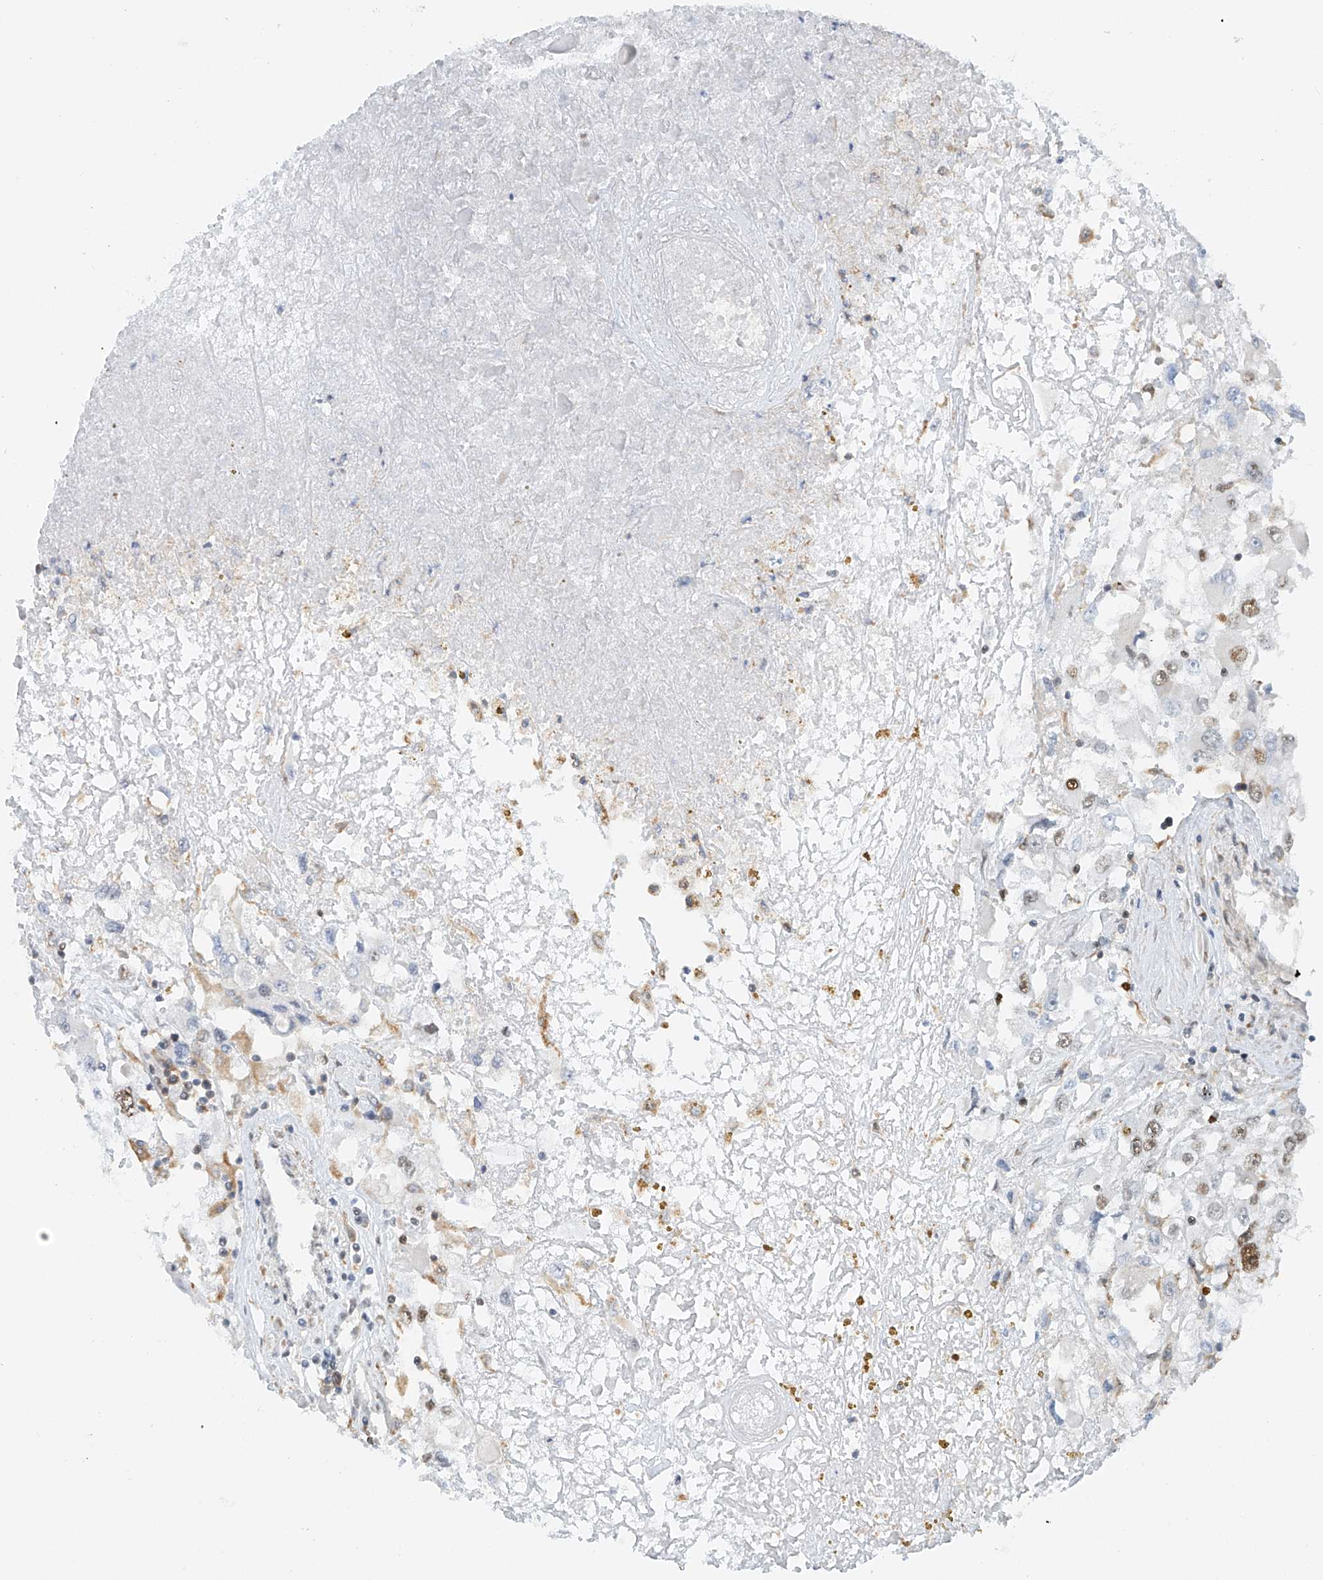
{"staining": {"intensity": "moderate", "quantity": "<25%", "location": "nuclear"}, "tissue": "renal cancer", "cell_type": "Tumor cells", "image_type": "cancer", "snomed": [{"axis": "morphology", "description": "Adenocarcinoma, NOS"}, {"axis": "topography", "description": "Kidney"}], "caption": "This image displays renal cancer (adenocarcinoma) stained with immunohistochemistry to label a protein in brown. The nuclear of tumor cells show moderate positivity for the protein. Nuclei are counter-stained blue.", "gene": "ZNF514", "patient": {"sex": "female", "age": 52}}